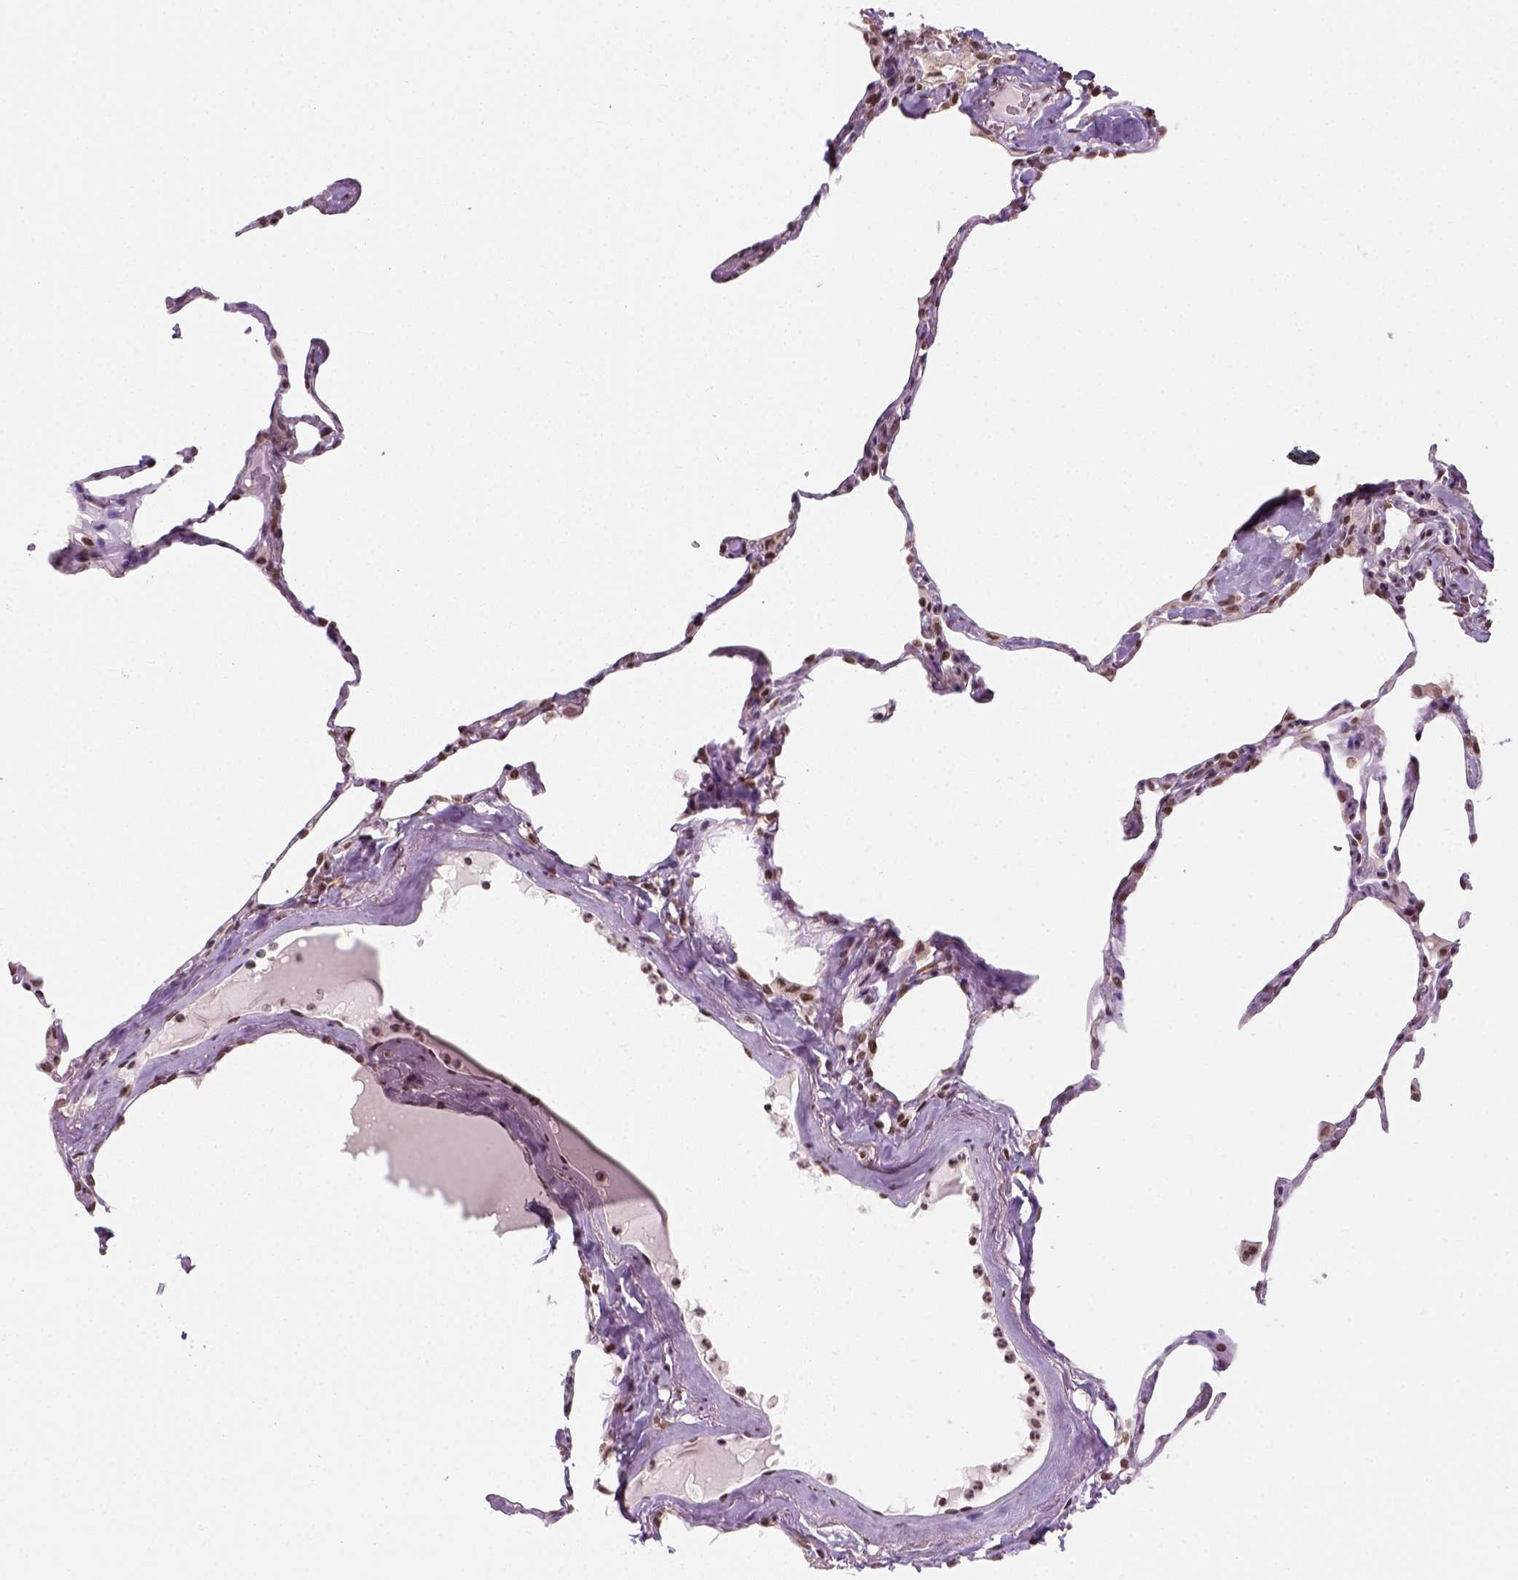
{"staining": {"intensity": "strong", "quantity": ">75%", "location": "nuclear"}, "tissue": "lung", "cell_type": "Alveolar cells", "image_type": "normal", "snomed": [{"axis": "morphology", "description": "Normal tissue, NOS"}, {"axis": "topography", "description": "Lung"}], "caption": "Immunohistochemical staining of benign lung exhibits strong nuclear protein positivity in approximately >75% of alveolar cells.", "gene": "GOT1", "patient": {"sex": "male", "age": 65}}